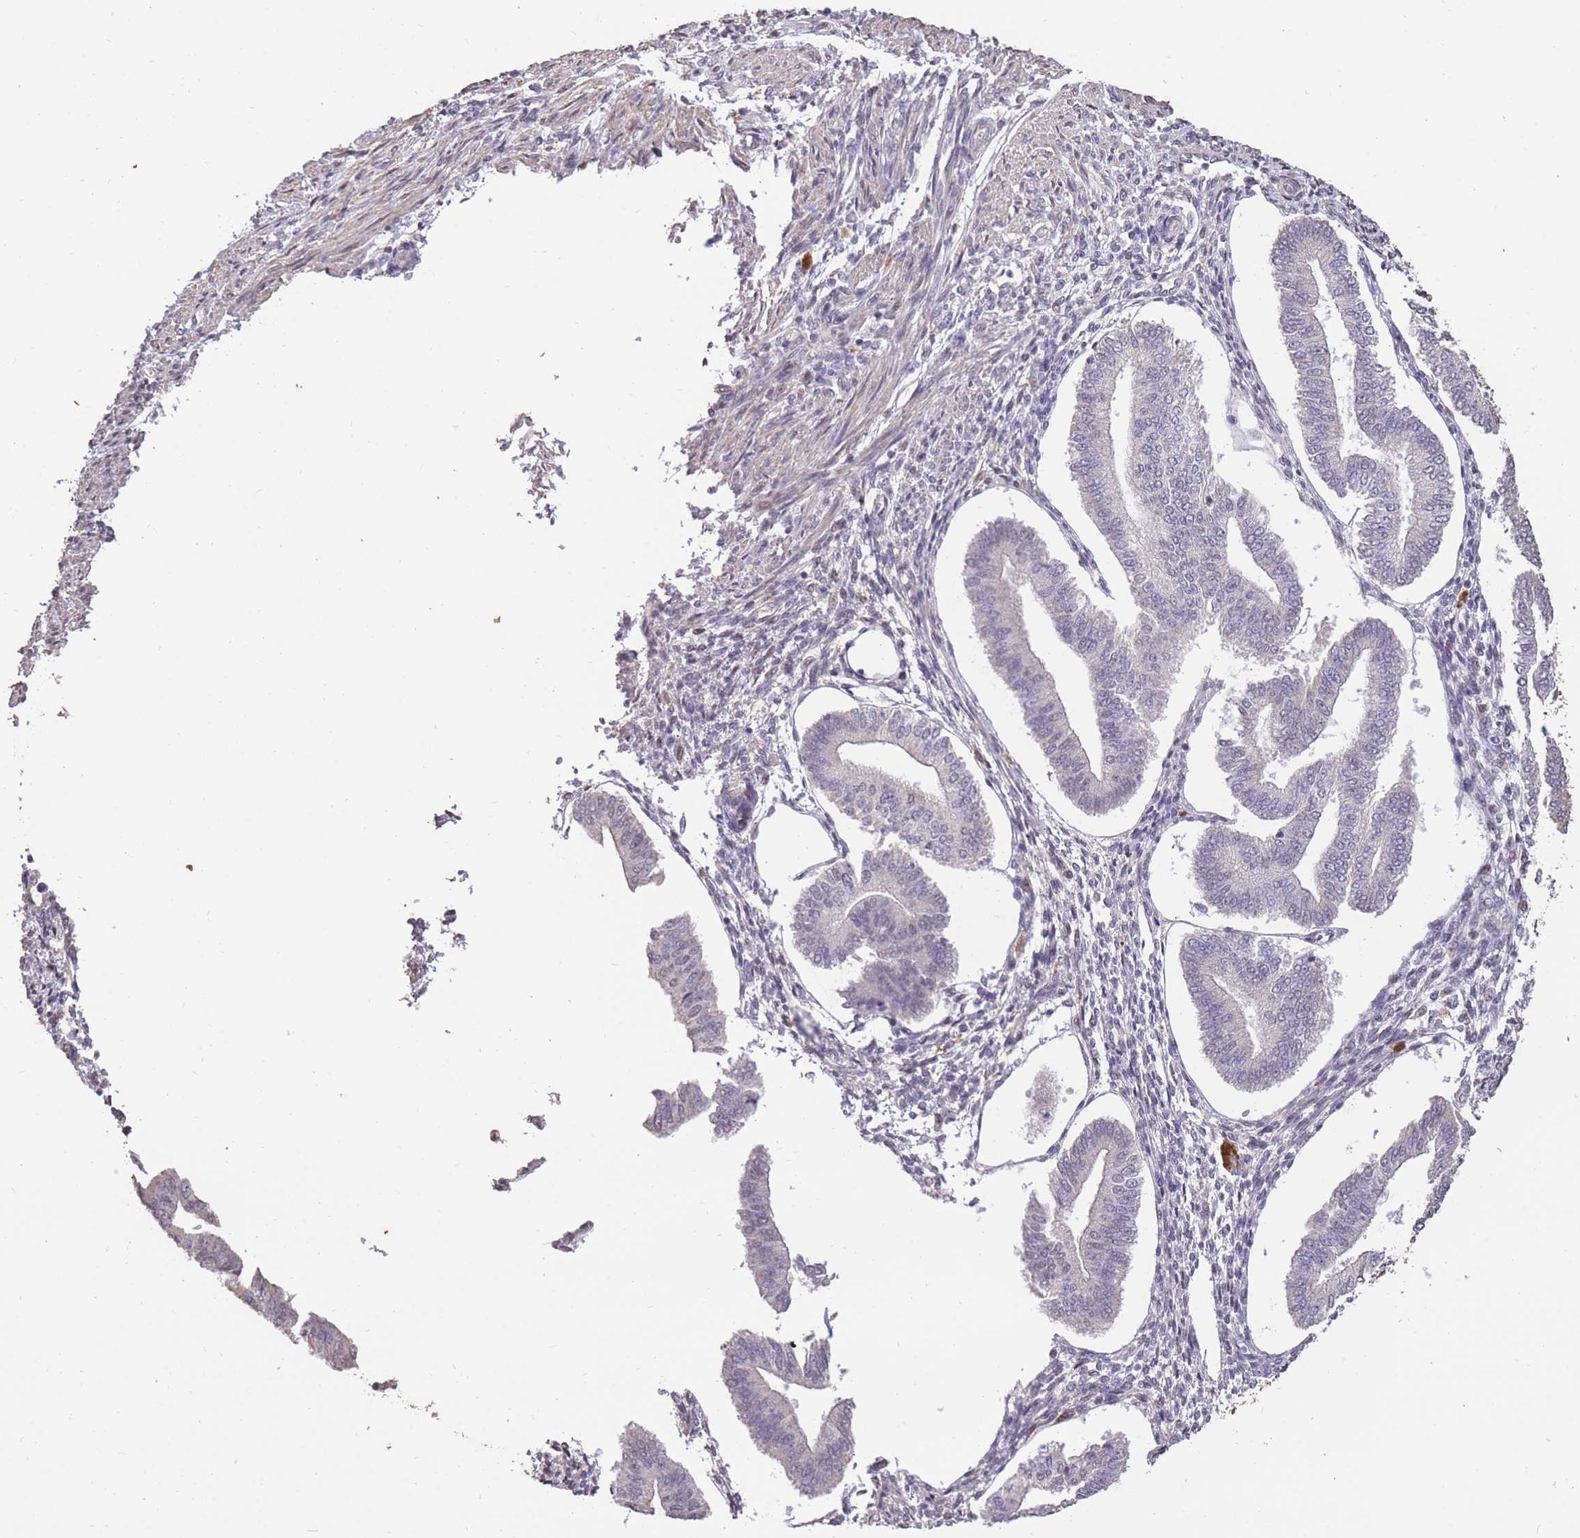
{"staining": {"intensity": "weak", "quantity": "<25%", "location": "nuclear"}, "tissue": "endometrium", "cell_type": "Cells in endometrial stroma", "image_type": "normal", "snomed": [{"axis": "morphology", "description": "Normal tissue, NOS"}, {"axis": "topography", "description": "Endometrium"}], "caption": "This is a image of immunohistochemistry (IHC) staining of normal endometrium, which shows no expression in cells in endometrial stroma. Nuclei are stained in blue.", "gene": "RGS14", "patient": {"sex": "female", "age": 34}}